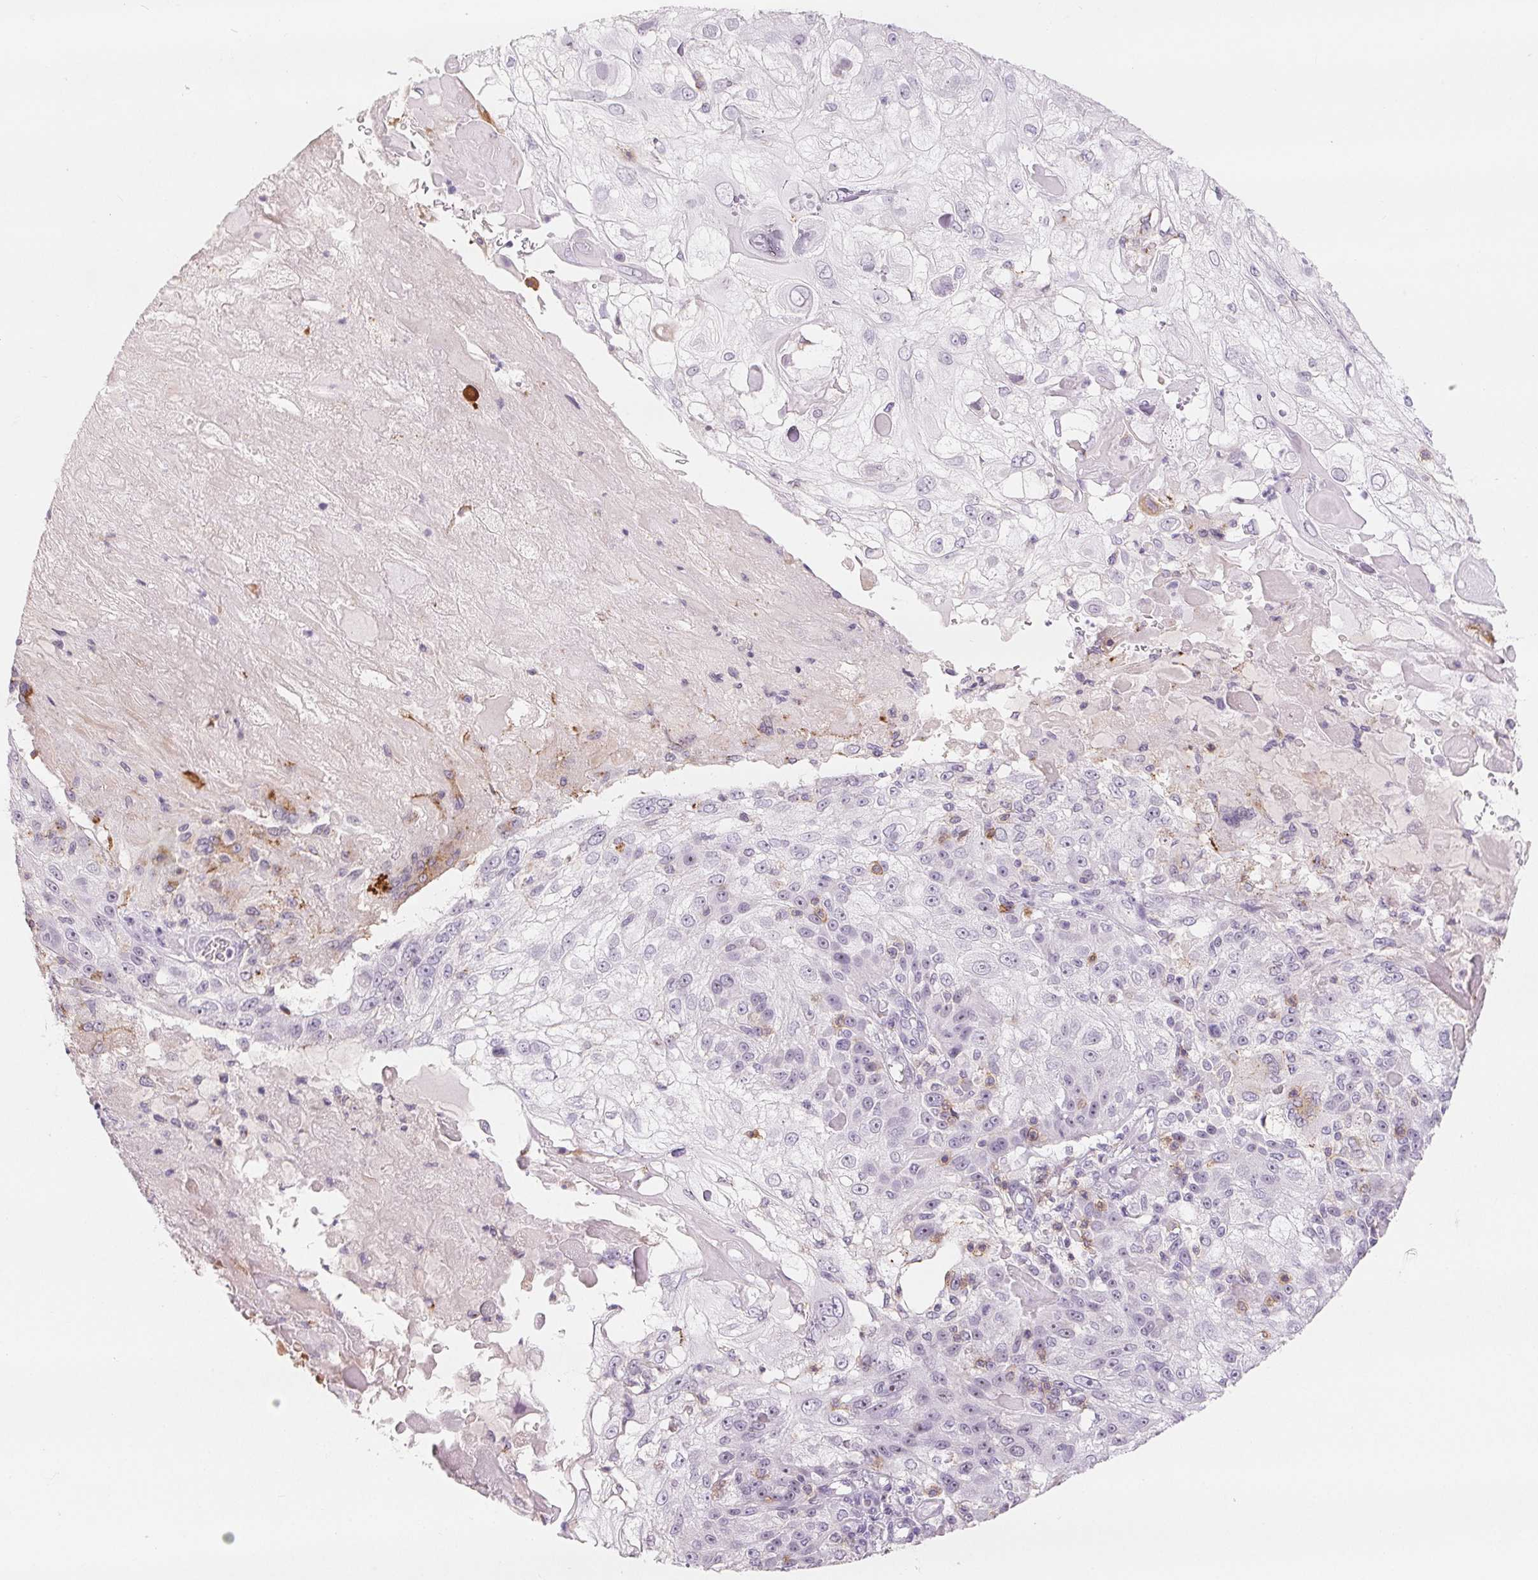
{"staining": {"intensity": "negative", "quantity": "none", "location": "none"}, "tissue": "skin cancer", "cell_type": "Tumor cells", "image_type": "cancer", "snomed": [{"axis": "morphology", "description": "Normal tissue, NOS"}, {"axis": "morphology", "description": "Squamous cell carcinoma, NOS"}, {"axis": "topography", "description": "Skin"}], "caption": "The histopathology image displays no significant staining in tumor cells of skin cancer.", "gene": "CD69", "patient": {"sex": "female", "age": 83}}